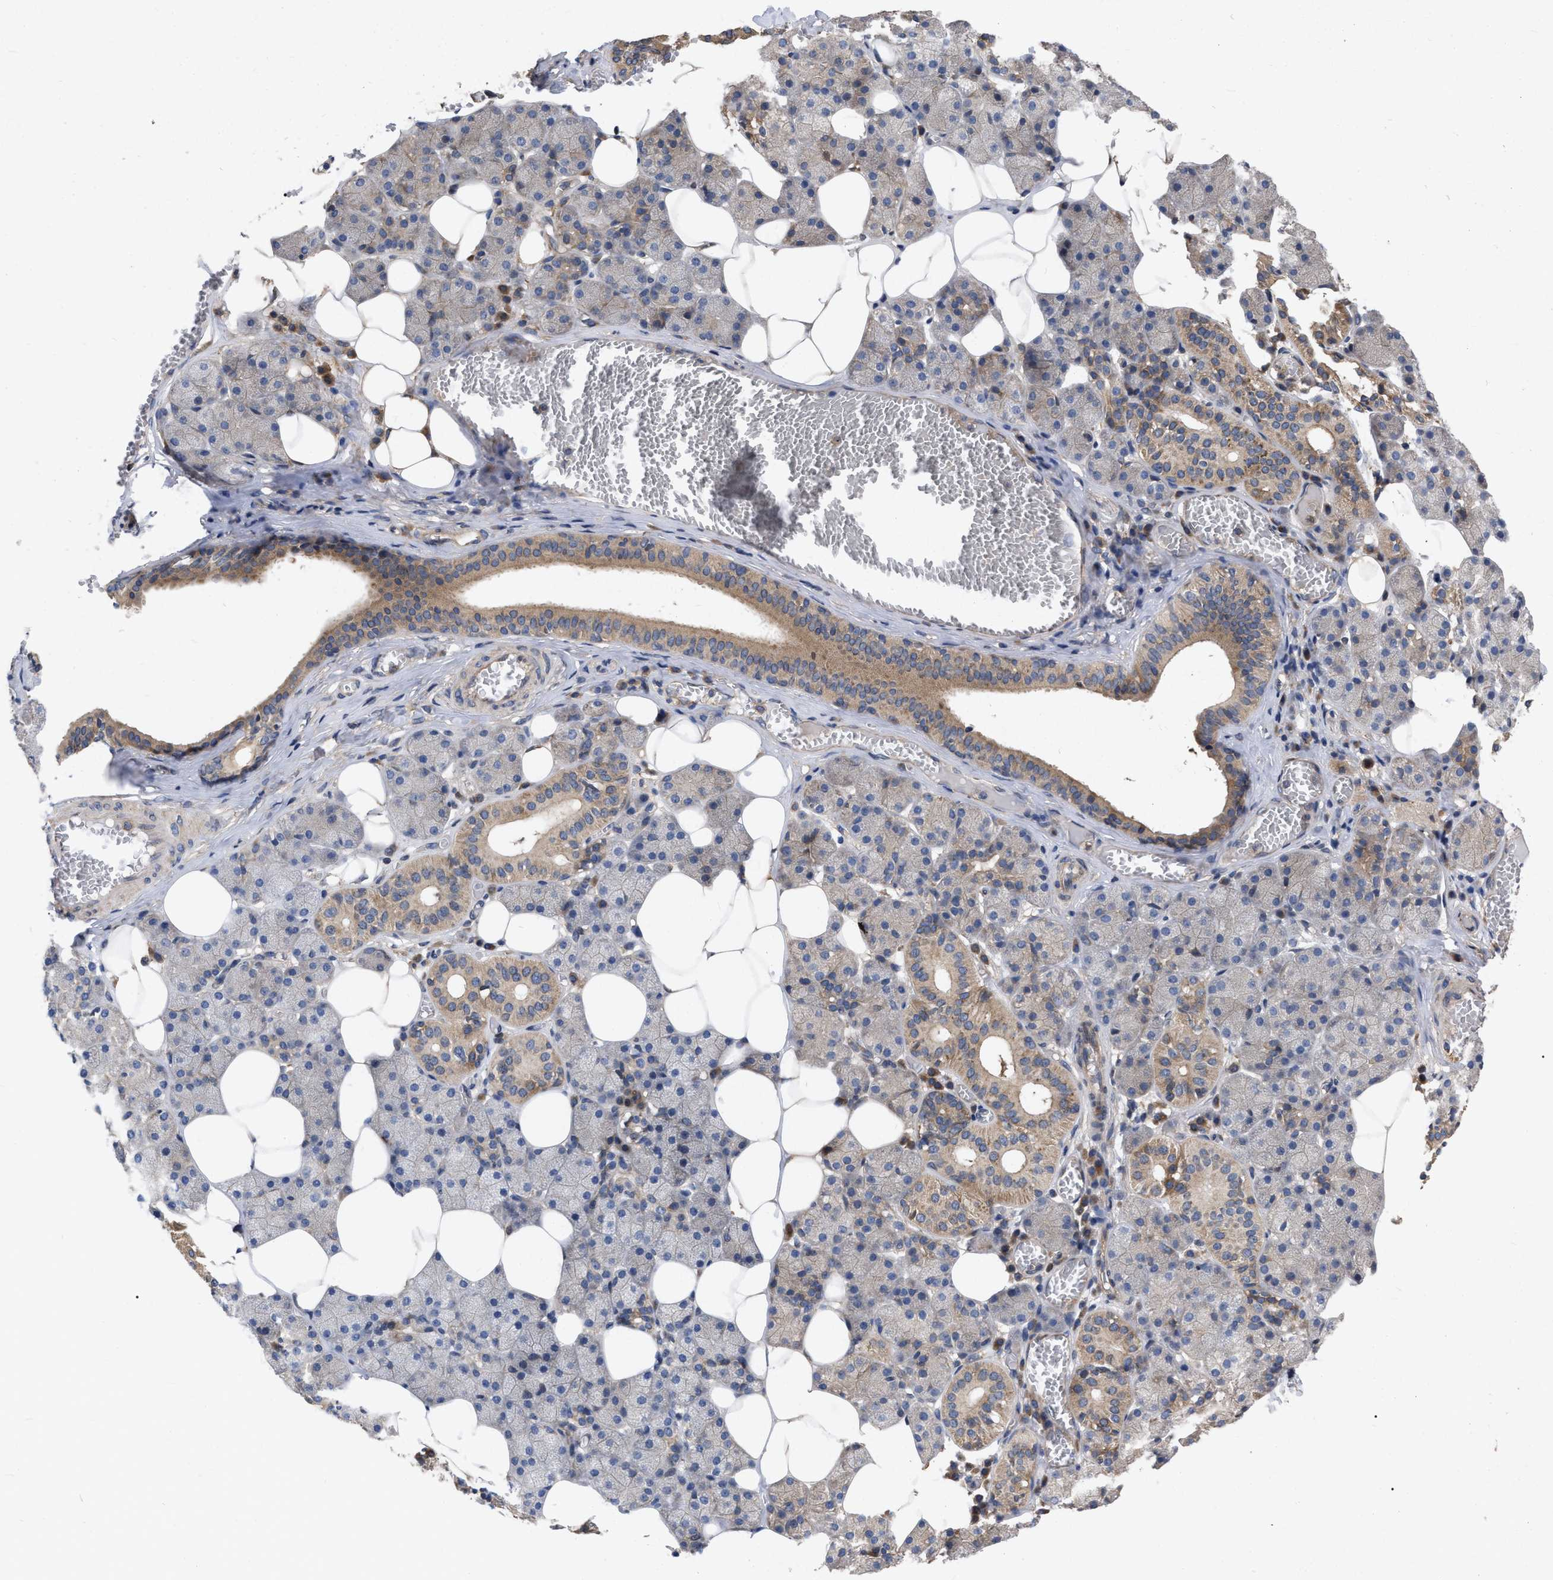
{"staining": {"intensity": "moderate", "quantity": "25%-75%", "location": "cytoplasmic/membranous"}, "tissue": "salivary gland", "cell_type": "Glandular cells", "image_type": "normal", "snomed": [{"axis": "morphology", "description": "Normal tissue, NOS"}, {"axis": "topography", "description": "Salivary gland"}], "caption": "IHC micrograph of unremarkable salivary gland: salivary gland stained using immunohistochemistry reveals medium levels of moderate protein expression localized specifically in the cytoplasmic/membranous of glandular cells, appearing as a cytoplasmic/membranous brown color.", "gene": "CDKN2C", "patient": {"sex": "female", "age": 33}}